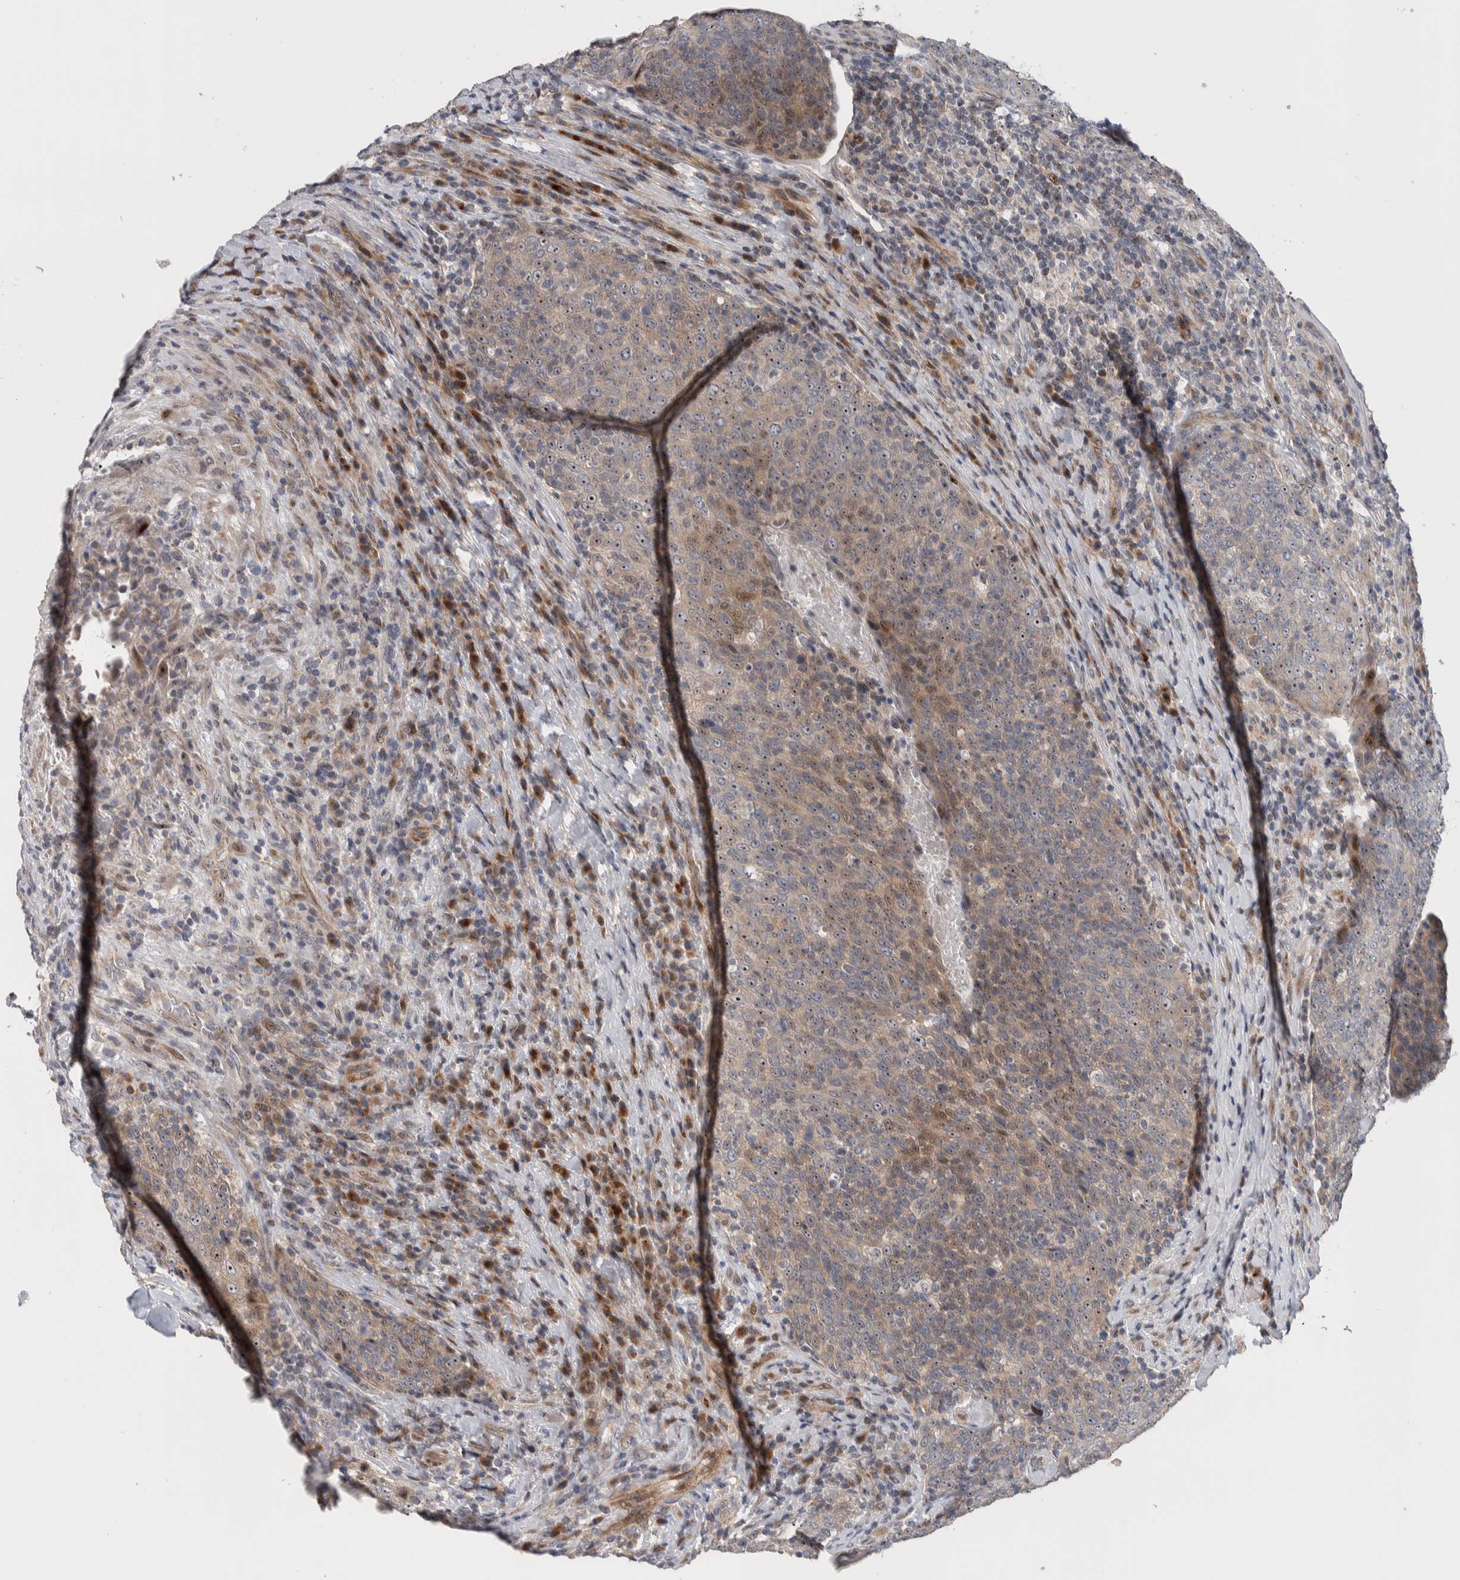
{"staining": {"intensity": "moderate", "quantity": "25%-75%", "location": "nuclear"}, "tissue": "head and neck cancer", "cell_type": "Tumor cells", "image_type": "cancer", "snomed": [{"axis": "morphology", "description": "Squamous cell carcinoma, NOS"}, {"axis": "morphology", "description": "Squamous cell carcinoma, metastatic, NOS"}, {"axis": "topography", "description": "Lymph node"}, {"axis": "topography", "description": "Head-Neck"}], "caption": "DAB (3,3'-diaminobenzidine) immunohistochemical staining of human metastatic squamous cell carcinoma (head and neck) shows moderate nuclear protein staining in about 25%-75% of tumor cells. The staining was performed using DAB, with brown indicating positive protein expression. Nuclei are stained blue with hematoxylin.", "gene": "PRRG4", "patient": {"sex": "male", "age": 62}}